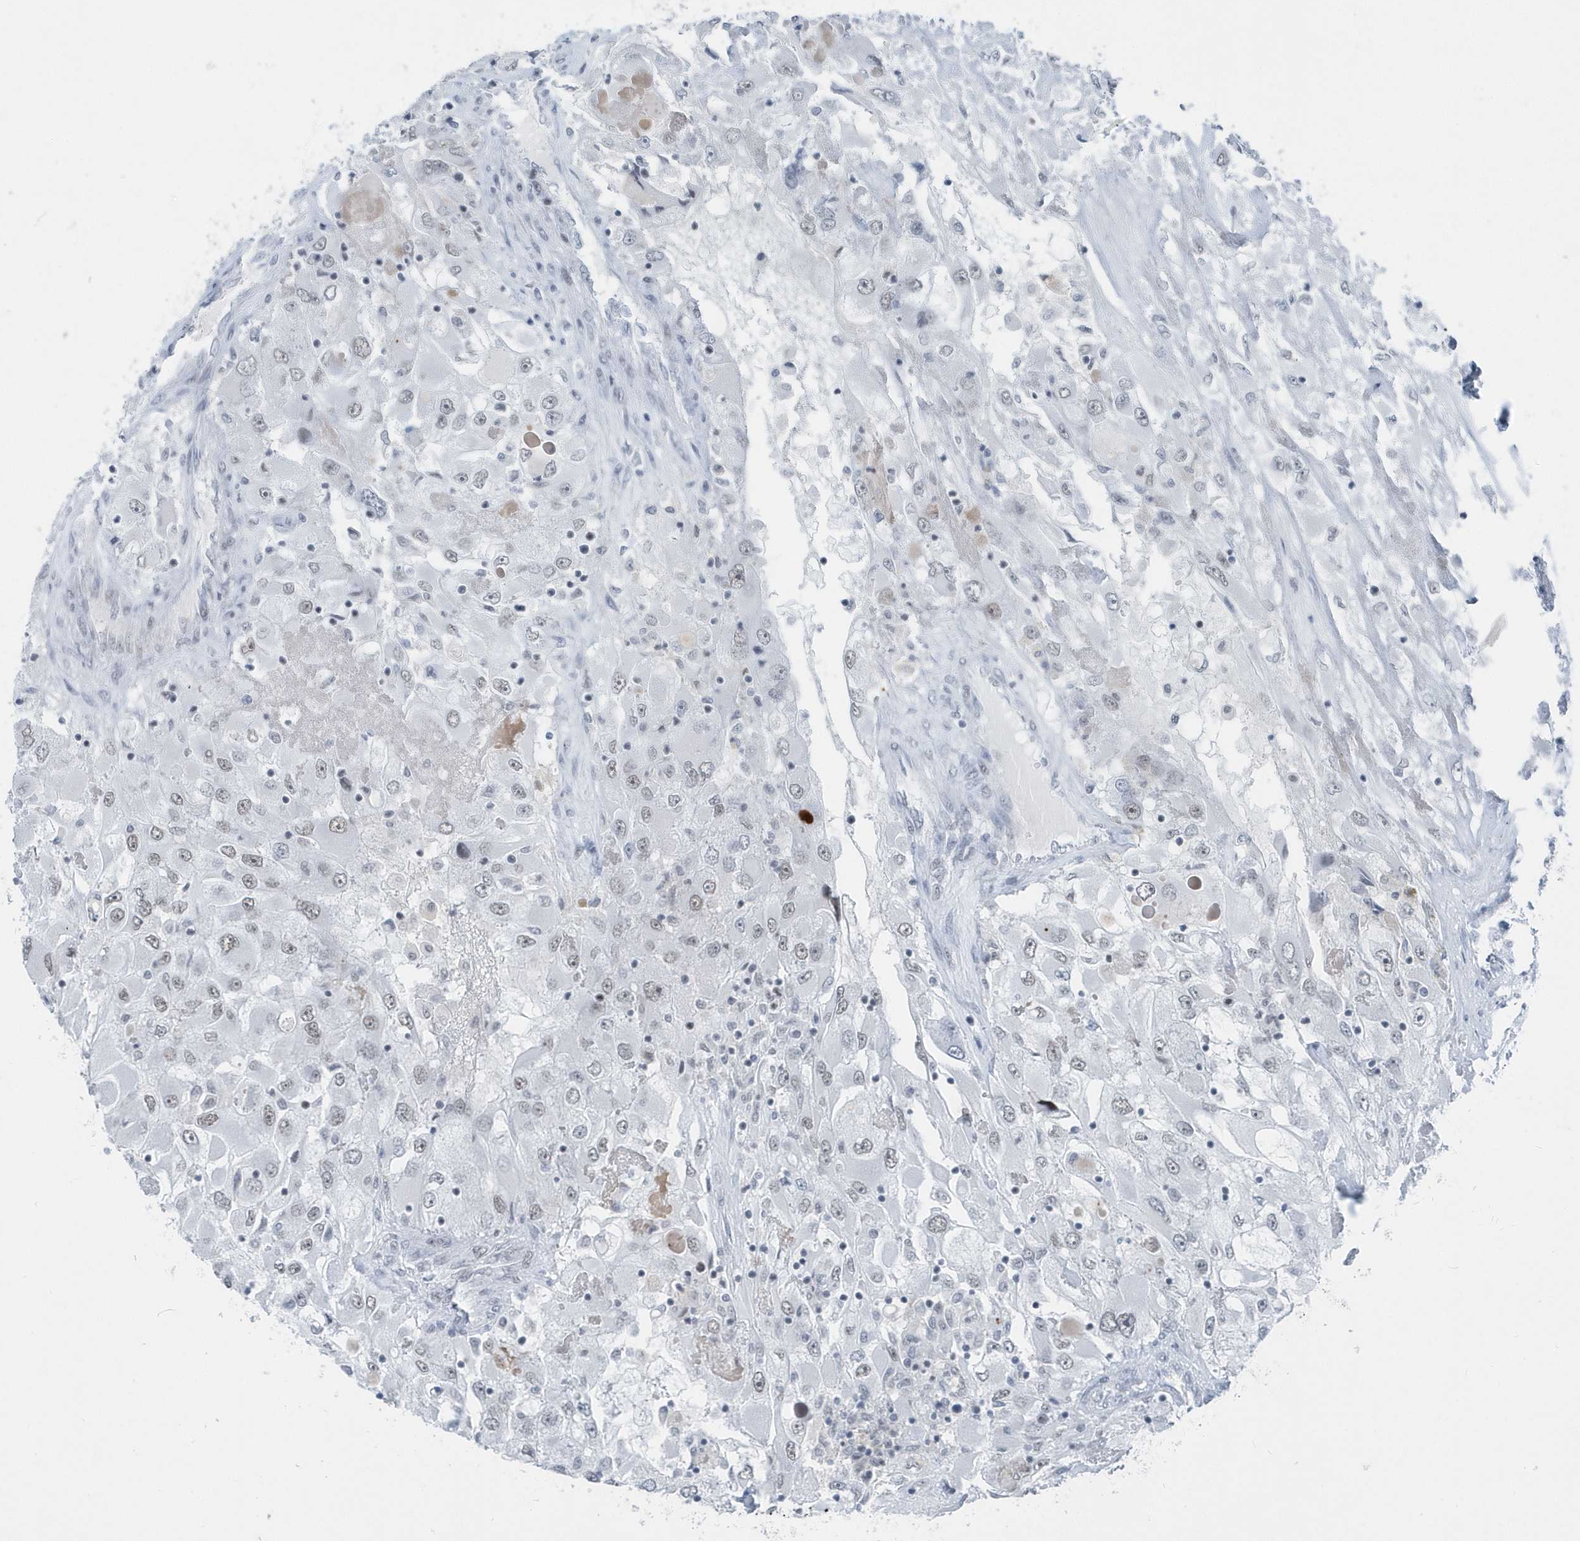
{"staining": {"intensity": "weak", "quantity": "<25%", "location": "nuclear"}, "tissue": "renal cancer", "cell_type": "Tumor cells", "image_type": "cancer", "snomed": [{"axis": "morphology", "description": "Adenocarcinoma, NOS"}, {"axis": "topography", "description": "Kidney"}], "caption": "A histopathology image of human renal cancer is negative for staining in tumor cells.", "gene": "FIP1L1", "patient": {"sex": "female", "age": 52}}